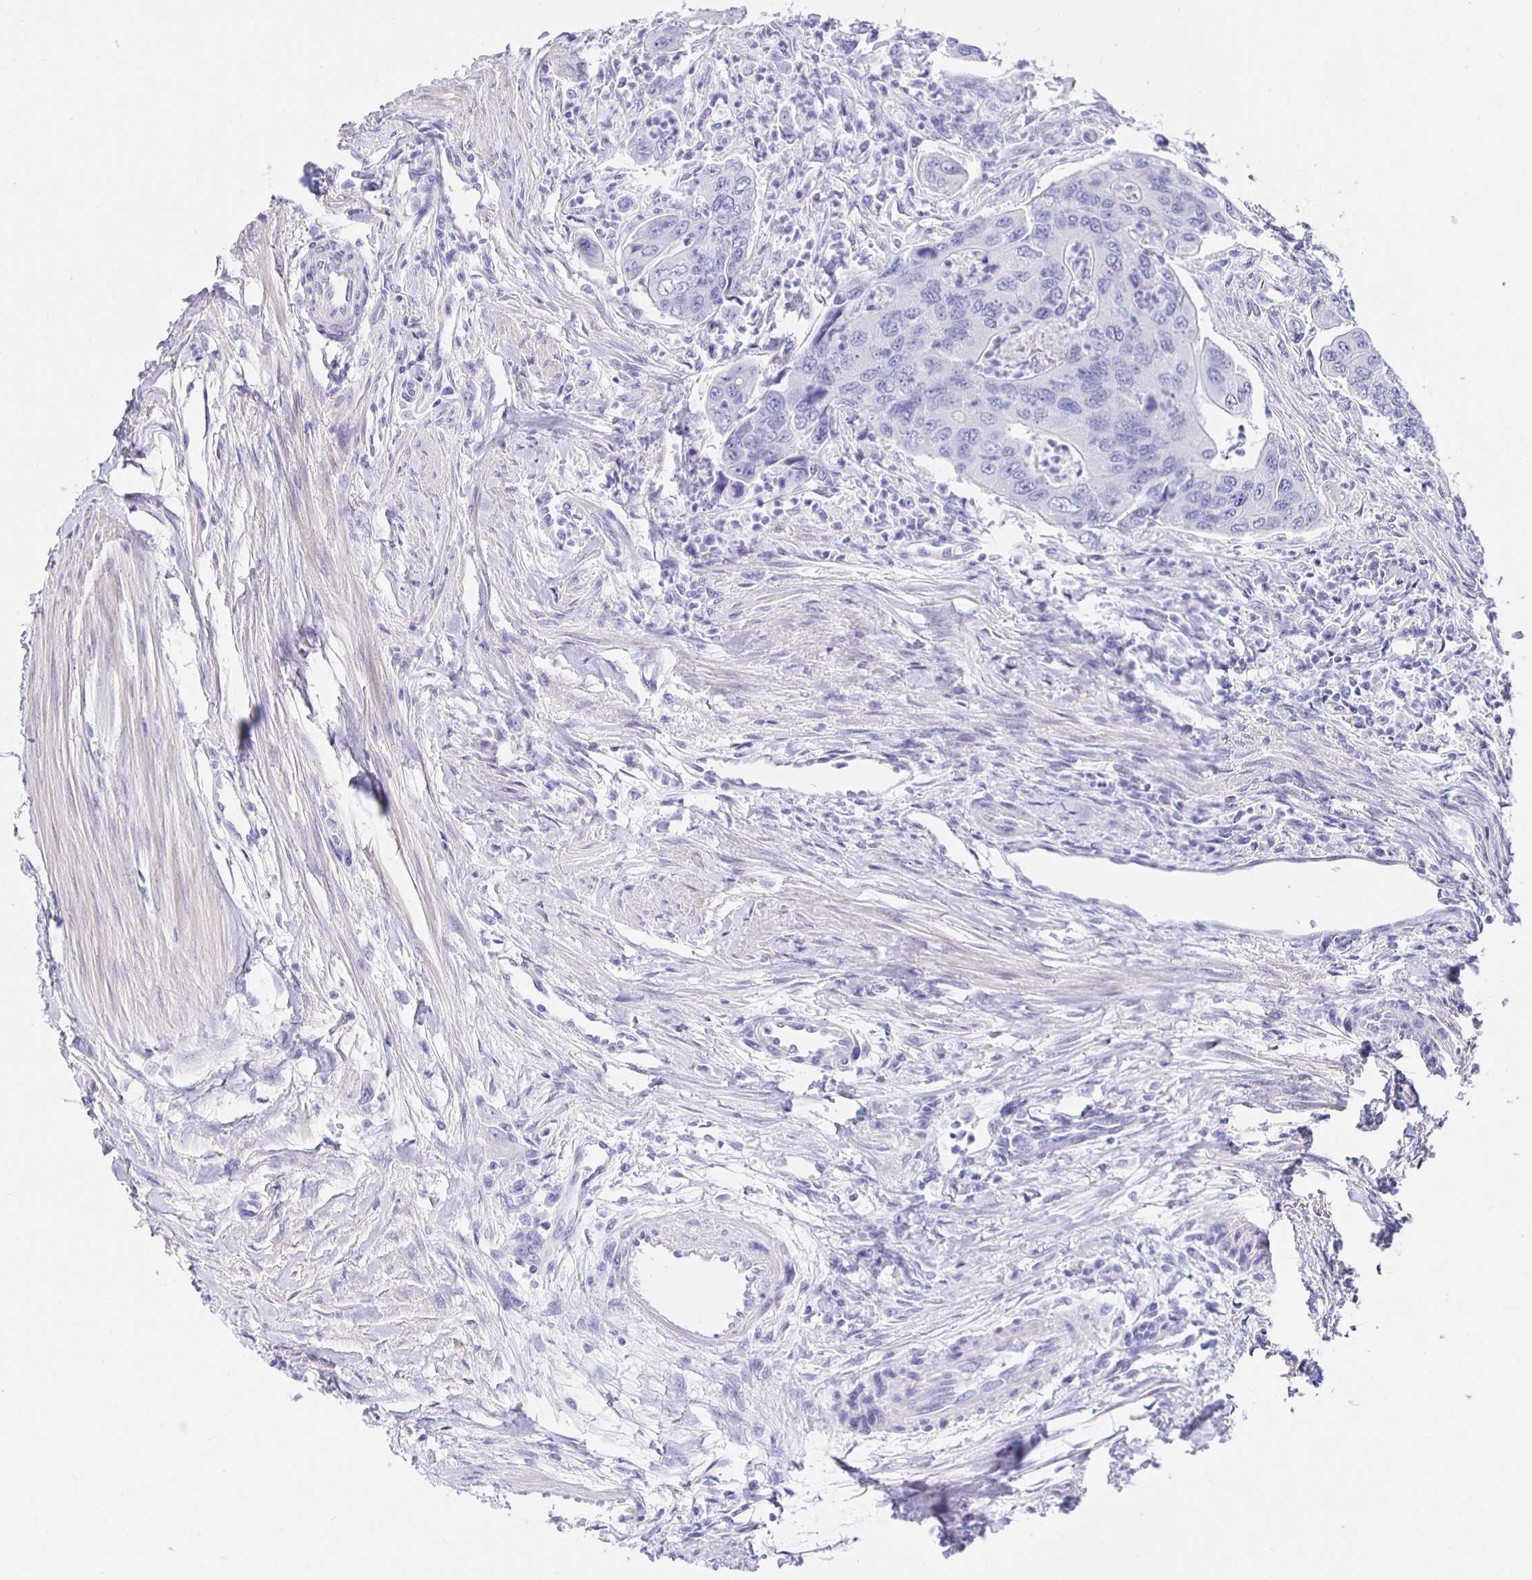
{"staining": {"intensity": "negative", "quantity": "none", "location": "none"}, "tissue": "colorectal cancer", "cell_type": "Tumor cells", "image_type": "cancer", "snomed": [{"axis": "morphology", "description": "Adenocarcinoma, NOS"}, {"axis": "topography", "description": "Colon"}], "caption": "Immunohistochemistry (IHC) of adenocarcinoma (colorectal) shows no staining in tumor cells.", "gene": "HSPA4L", "patient": {"sex": "female", "age": 67}}